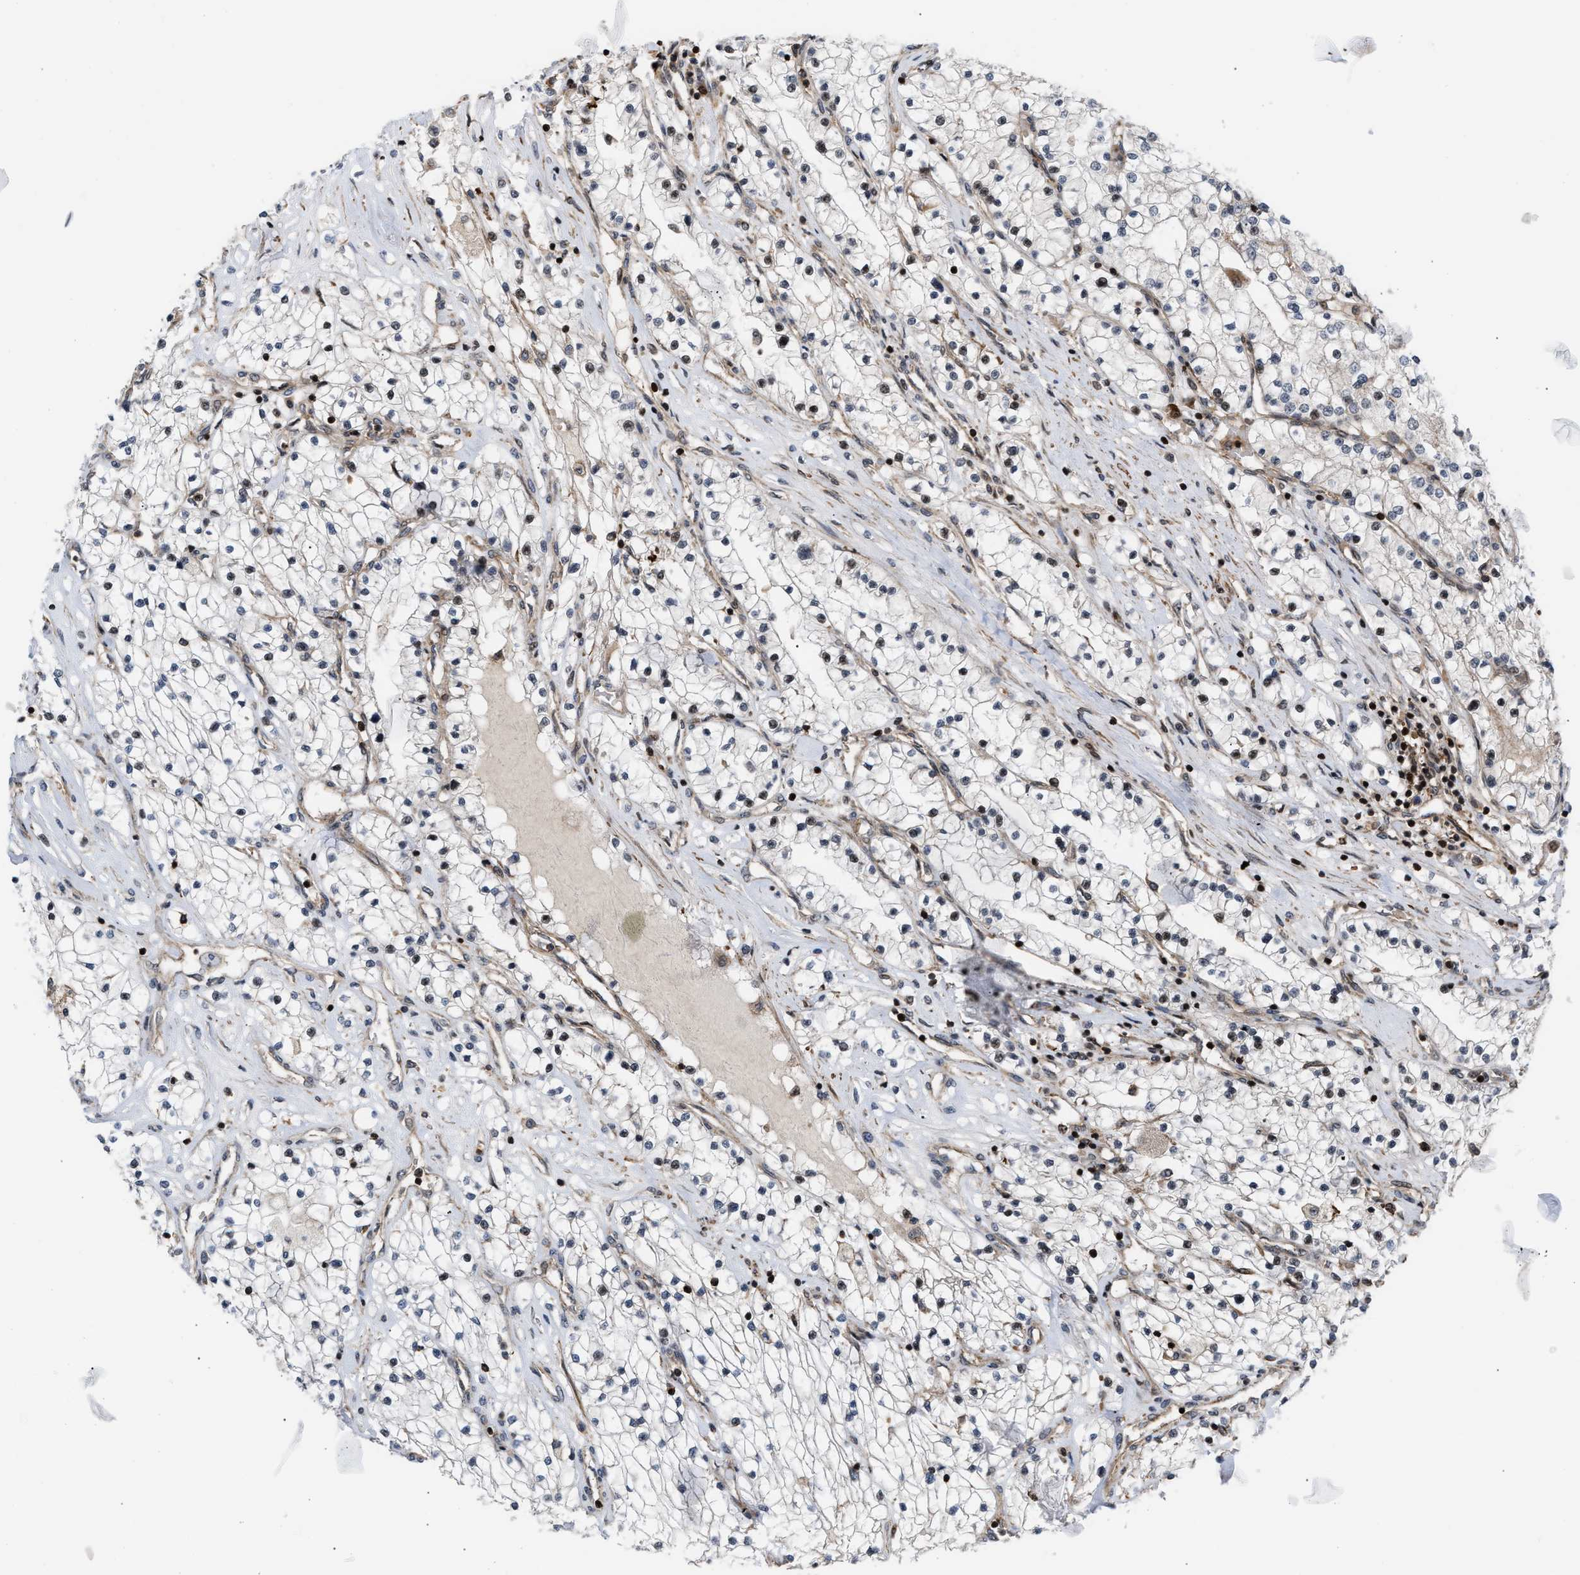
{"staining": {"intensity": "weak", "quantity": "<25%", "location": "nuclear"}, "tissue": "renal cancer", "cell_type": "Tumor cells", "image_type": "cancer", "snomed": [{"axis": "morphology", "description": "Adenocarcinoma, NOS"}, {"axis": "topography", "description": "Kidney"}], "caption": "Renal cancer stained for a protein using immunohistochemistry shows no positivity tumor cells.", "gene": "STAU2", "patient": {"sex": "male", "age": 68}}